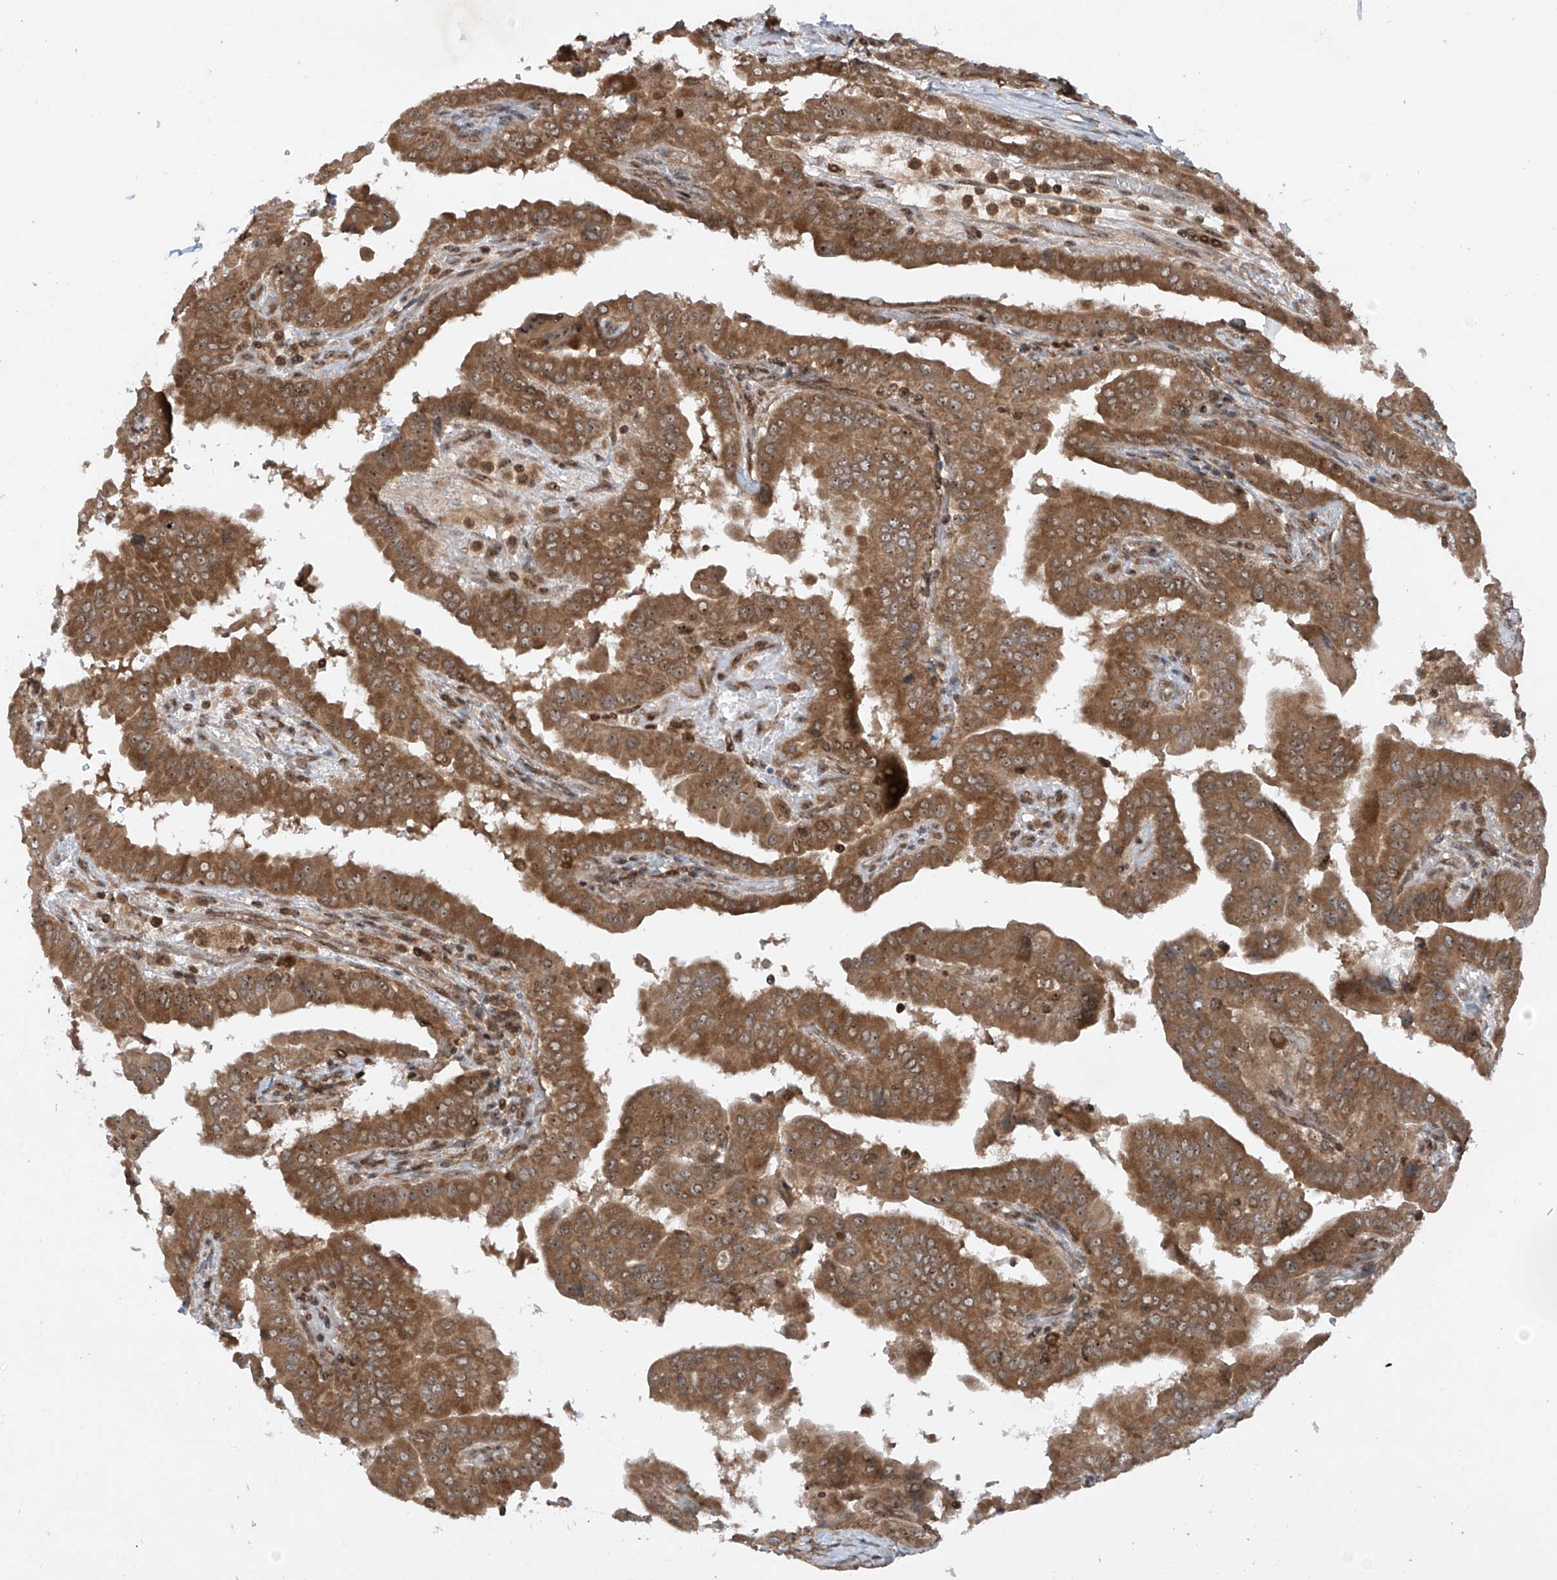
{"staining": {"intensity": "moderate", "quantity": ">75%", "location": "cytoplasmic/membranous,nuclear"}, "tissue": "thyroid cancer", "cell_type": "Tumor cells", "image_type": "cancer", "snomed": [{"axis": "morphology", "description": "Papillary adenocarcinoma, NOS"}, {"axis": "topography", "description": "Thyroid gland"}], "caption": "Immunohistochemical staining of human thyroid papillary adenocarcinoma demonstrates medium levels of moderate cytoplasmic/membranous and nuclear protein positivity in approximately >75% of tumor cells.", "gene": "C1orf131", "patient": {"sex": "male", "age": 33}}